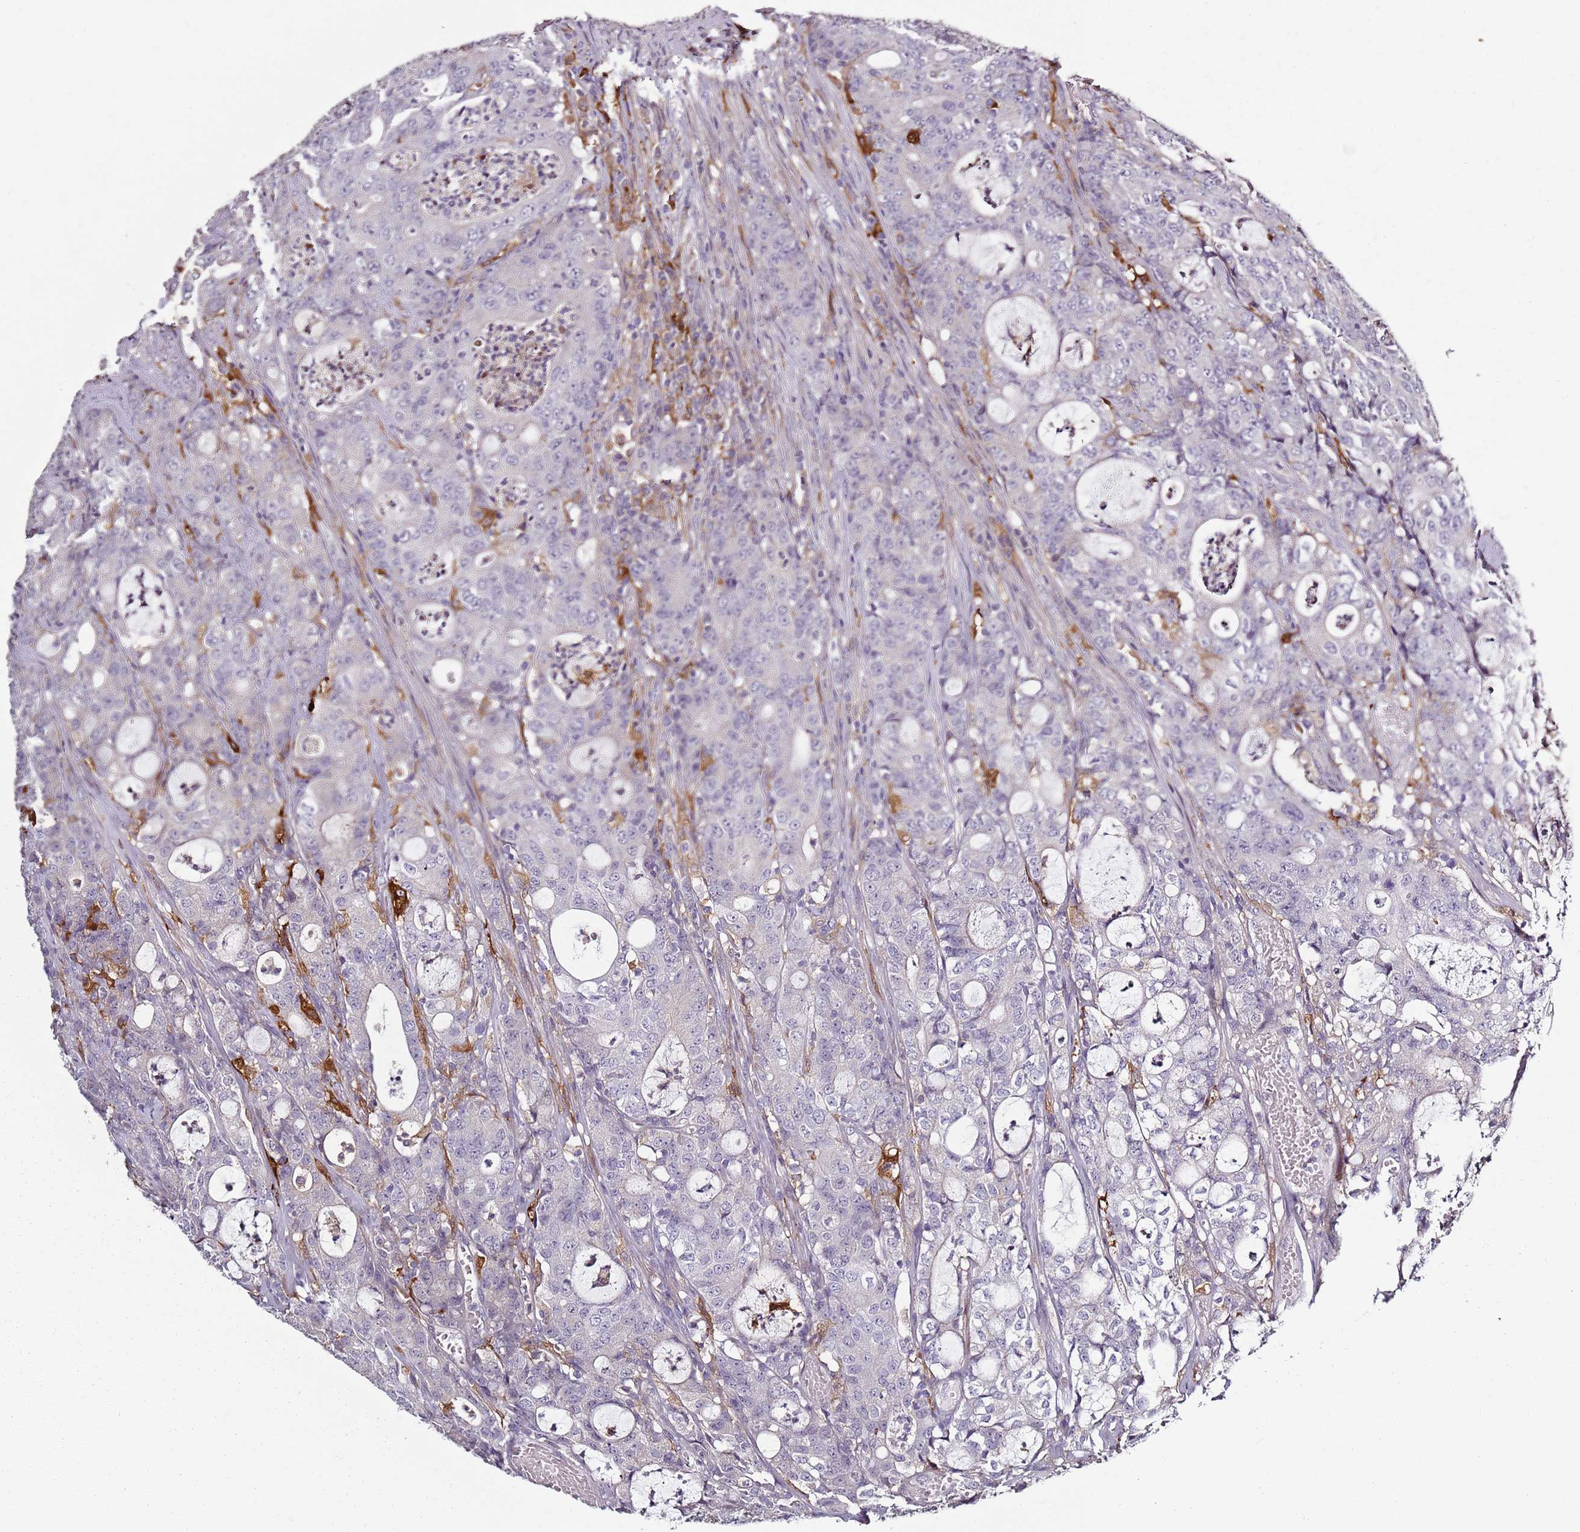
{"staining": {"intensity": "negative", "quantity": "none", "location": "none"}, "tissue": "colorectal cancer", "cell_type": "Tumor cells", "image_type": "cancer", "snomed": [{"axis": "morphology", "description": "Adenocarcinoma, NOS"}, {"axis": "topography", "description": "Colon"}], "caption": "Immunohistochemistry image of colorectal cancer stained for a protein (brown), which demonstrates no expression in tumor cells. (DAB (3,3'-diaminobenzidine) IHC visualized using brightfield microscopy, high magnification).", "gene": "CC2D2B", "patient": {"sex": "male", "age": 83}}